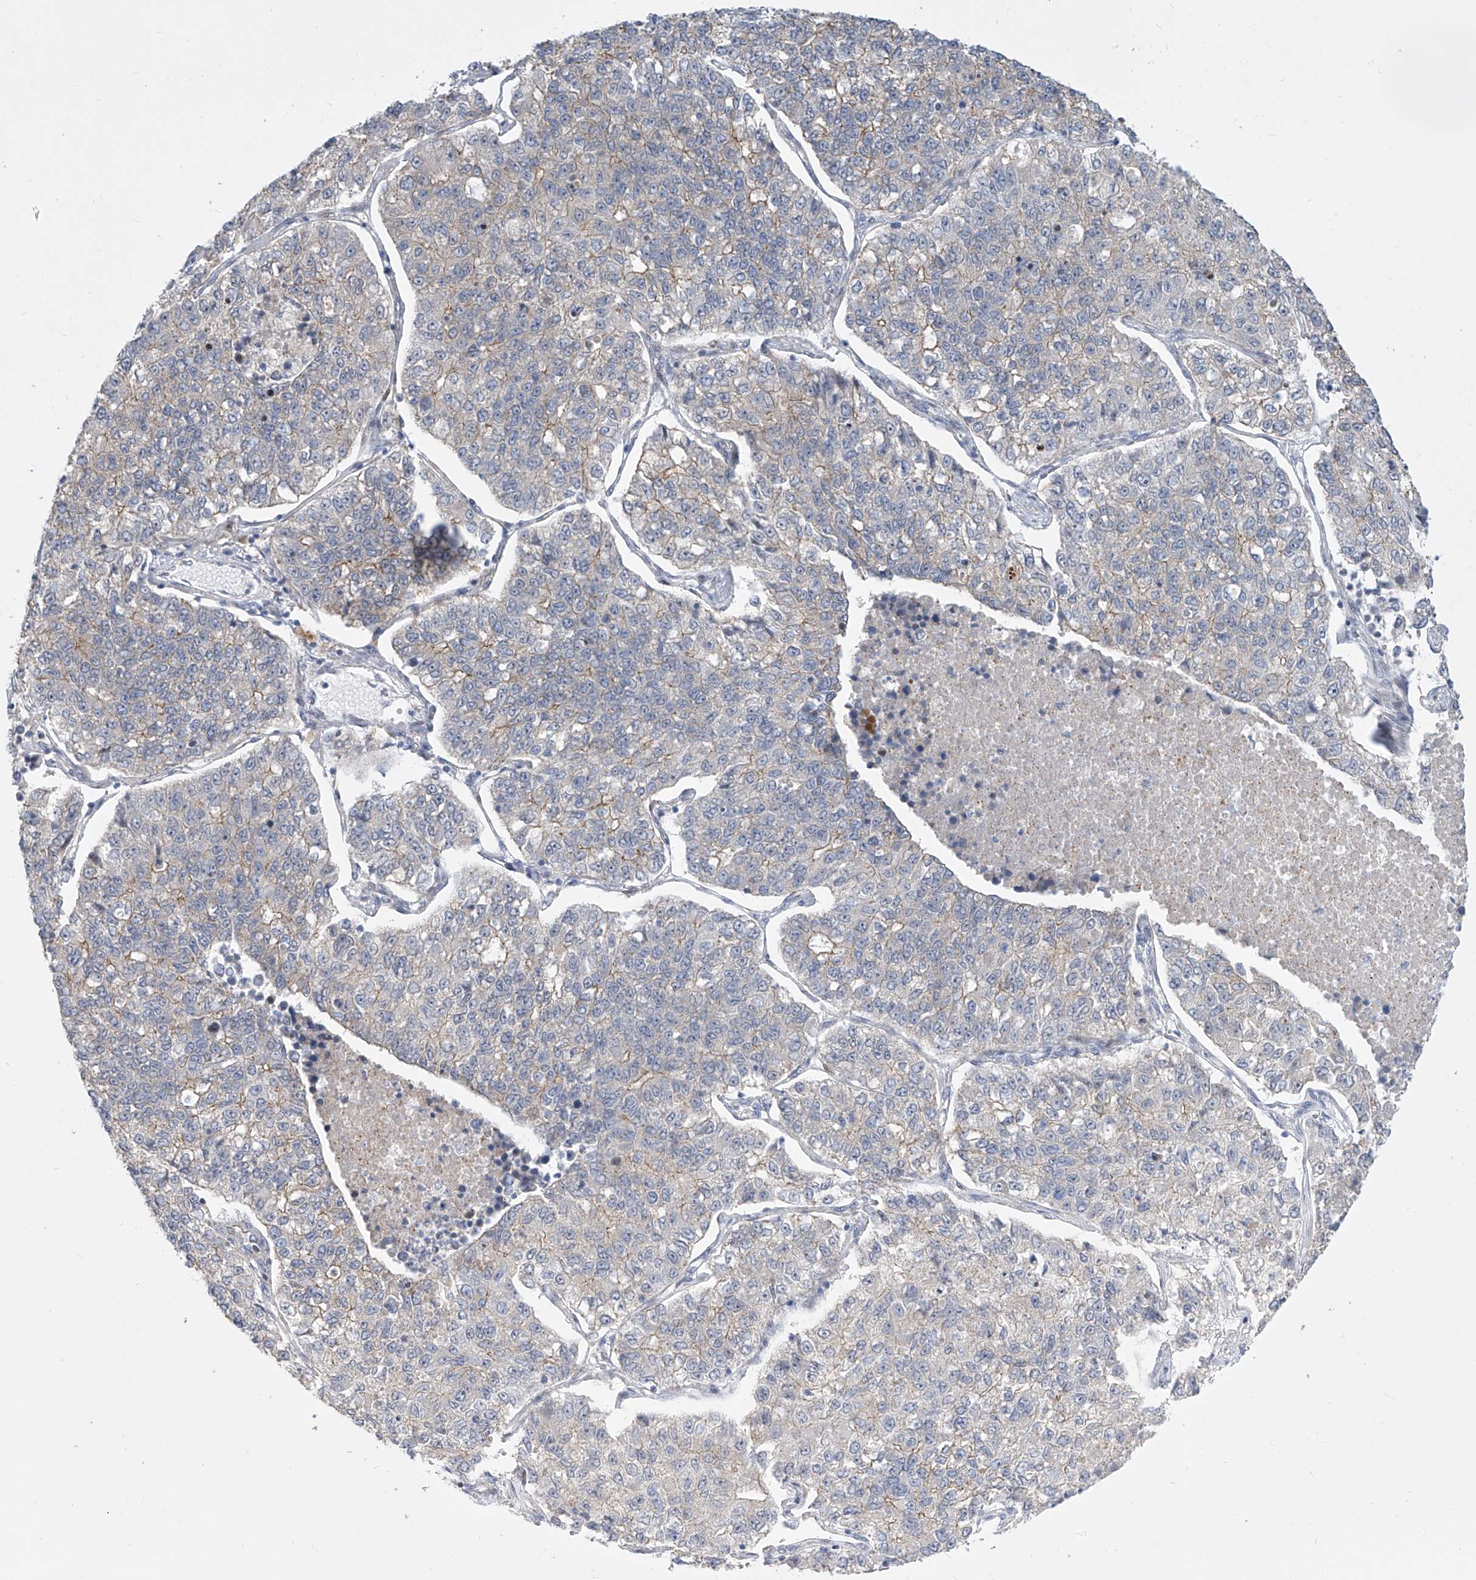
{"staining": {"intensity": "moderate", "quantity": "<25%", "location": "cytoplasmic/membranous"}, "tissue": "lung cancer", "cell_type": "Tumor cells", "image_type": "cancer", "snomed": [{"axis": "morphology", "description": "Adenocarcinoma, NOS"}, {"axis": "topography", "description": "Lung"}], "caption": "Moderate cytoplasmic/membranous protein staining is present in approximately <25% of tumor cells in lung cancer (adenocarcinoma).", "gene": "LRRC1", "patient": {"sex": "male", "age": 49}}